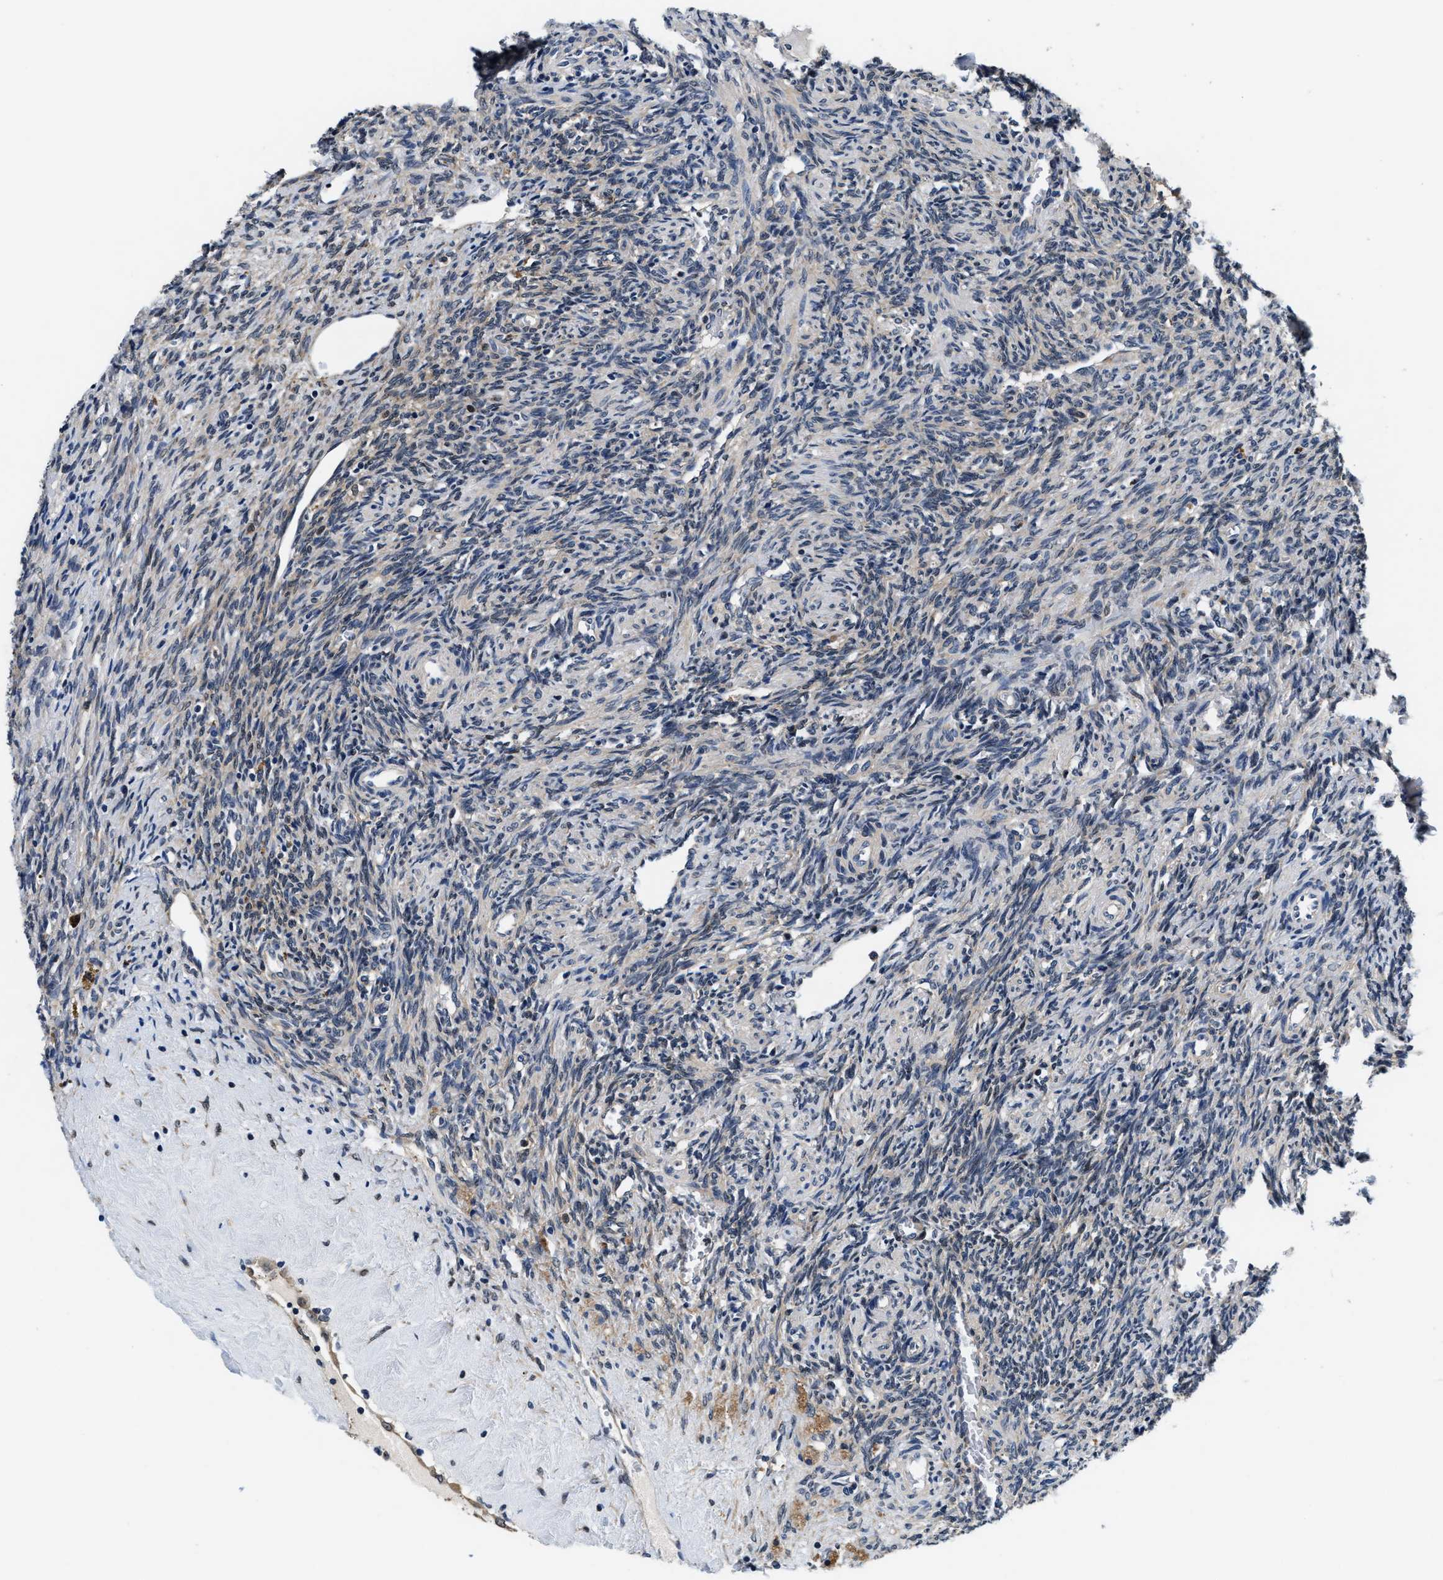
{"staining": {"intensity": "negative", "quantity": "none", "location": "none"}, "tissue": "ovary", "cell_type": "Ovarian stroma cells", "image_type": "normal", "snomed": [{"axis": "morphology", "description": "Normal tissue, NOS"}, {"axis": "topography", "description": "Ovary"}], "caption": "Immunohistochemical staining of benign ovary demonstrates no significant expression in ovarian stroma cells. (DAB (3,3'-diaminobenzidine) immunohistochemistry (IHC) with hematoxylin counter stain).", "gene": "PHPT1", "patient": {"sex": "female", "age": 41}}